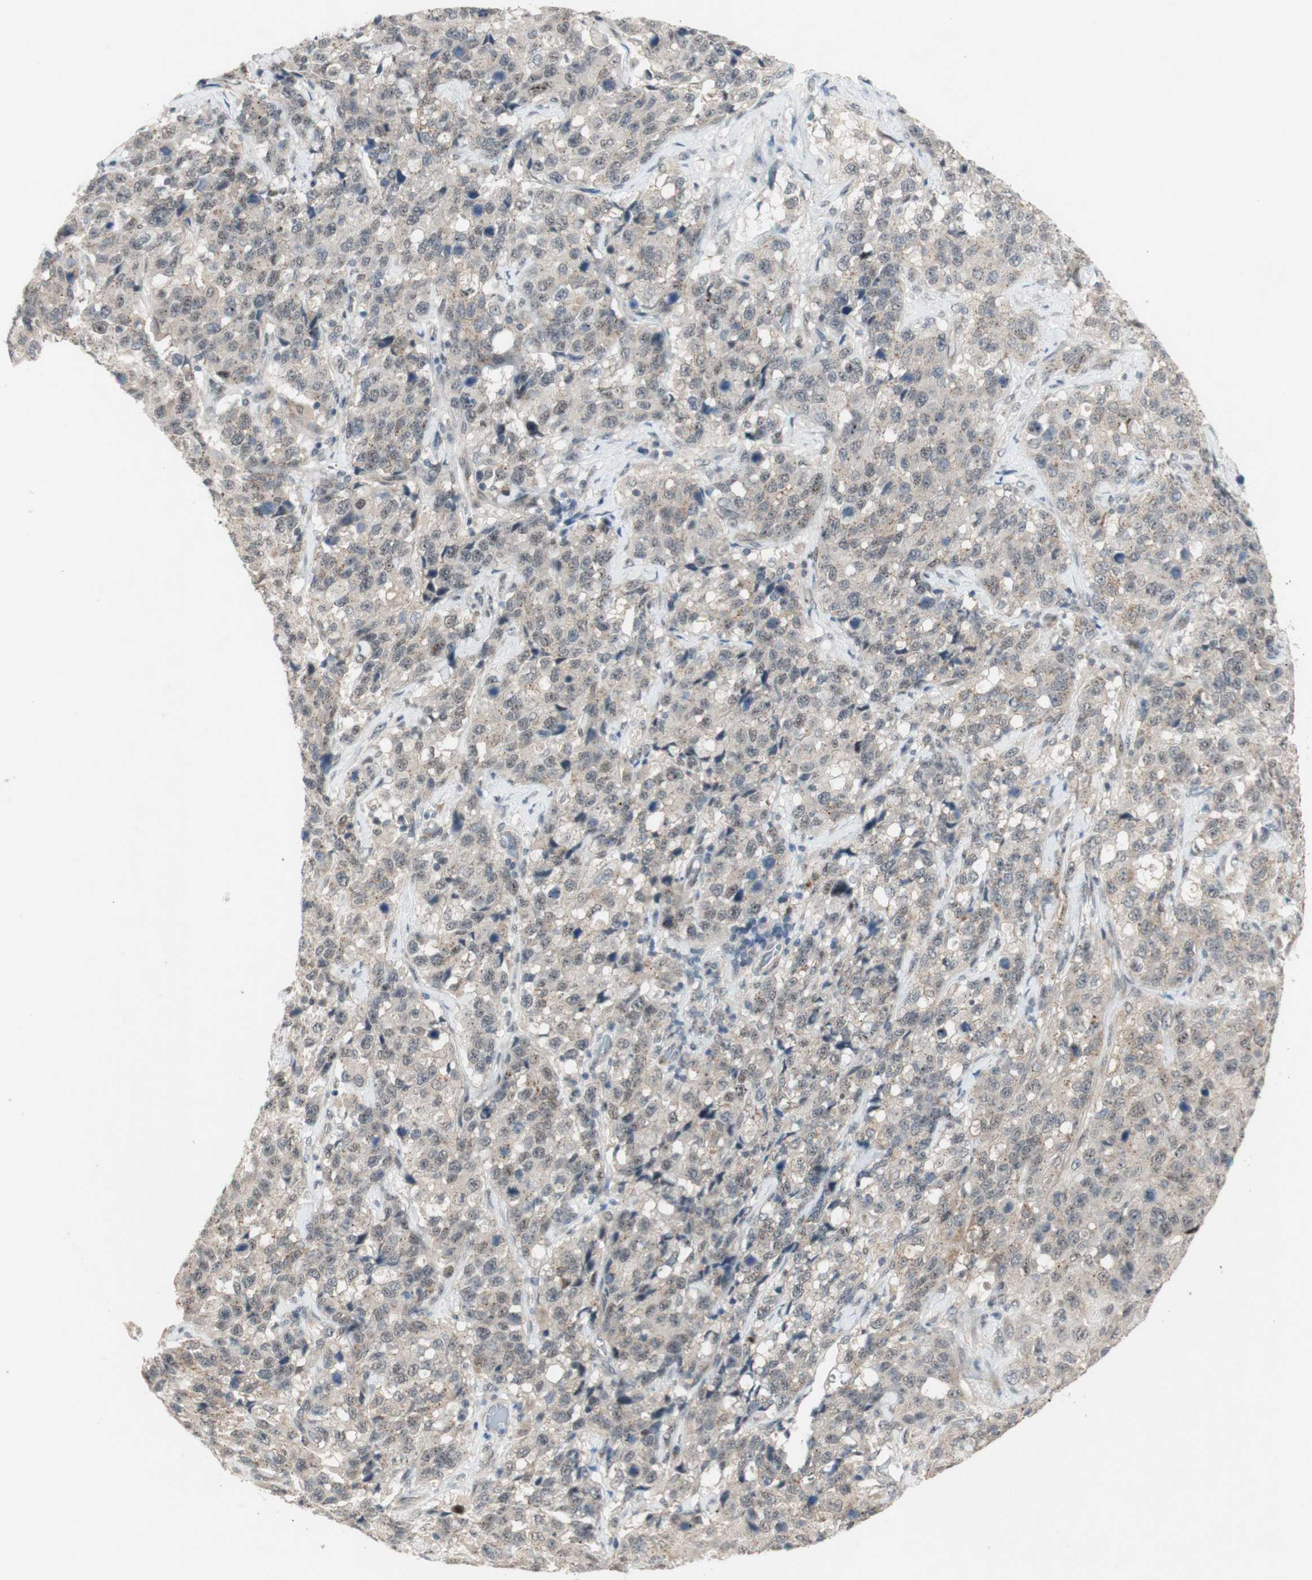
{"staining": {"intensity": "moderate", "quantity": ">75%", "location": "cytoplasmic/membranous"}, "tissue": "stomach cancer", "cell_type": "Tumor cells", "image_type": "cancer", "snomed": [{"axis": "morphology", "description": "Normal tissue, NOS"}, {"axis": "morphology", "description": "Adenocarcinoma, NOS"}, {"axis": "topography", "description": "Stomach"}], "caption": "Protein analysis of stomach adenocarcinoma tissue shows moderate cytoplasmic/membranous expression in approximately >75% of tumor cells. The protein is shown in brown color, while the nuclei are stained blue.", "gene": "CYLD", "patient": {"sex": "male", "age": 48}}